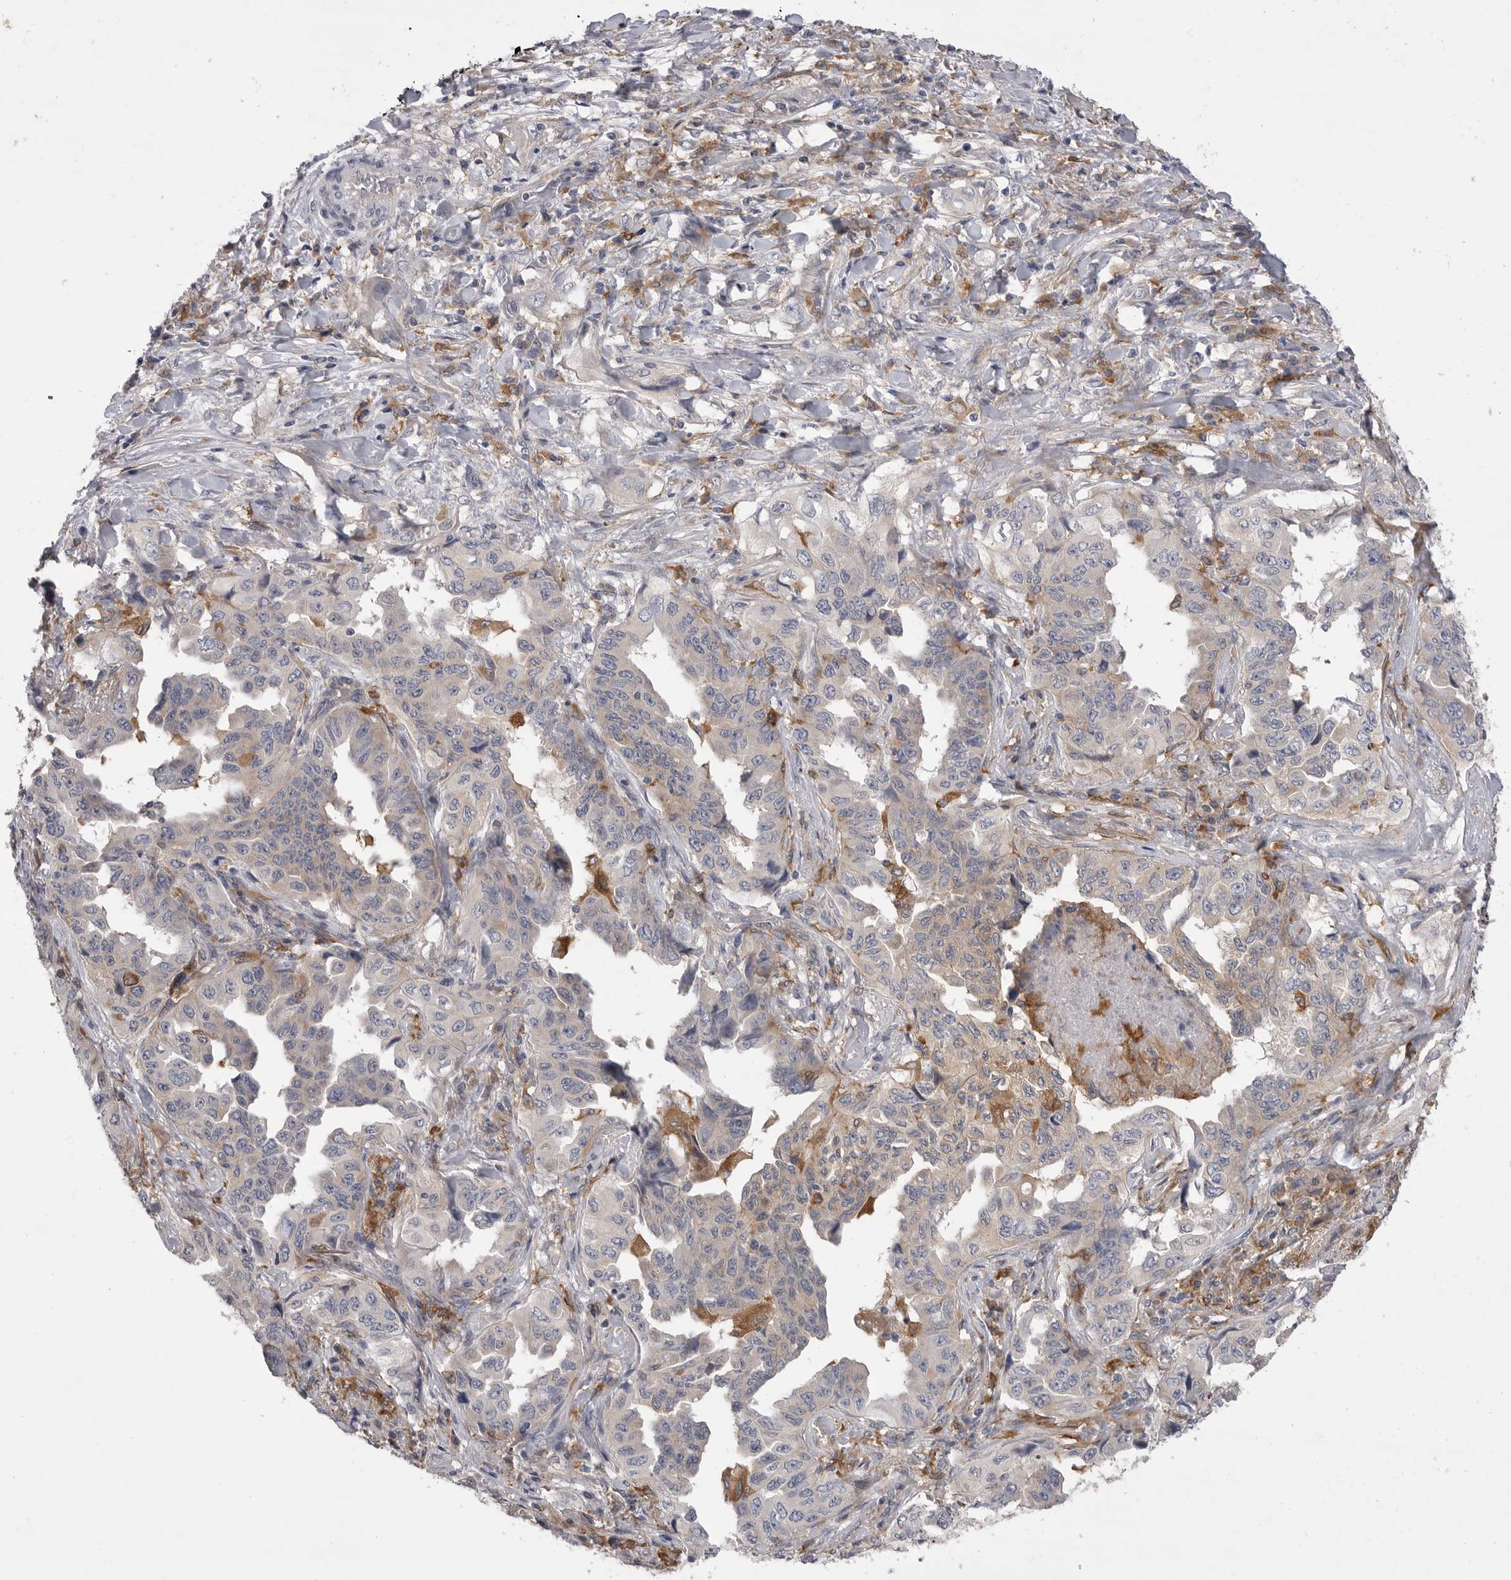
{"staining": {"intensity": "weak", "quantity": "<25%", "location": "cytoplasmic/membranous"}, "tissue": "lung cancer", "cell_type": "Tumor cells", "image_type": "cancer", "snomed": [{"axis": "morphology", "description": "Adenocarcinoma, NOS"}, {"axis": "topography", "description": "Lung"}], "caption": "The image demonstrates no staining of tumor cells in lung cancer.", "gene": "VAC14", "patient": {"sex": "female", "age": 51}}